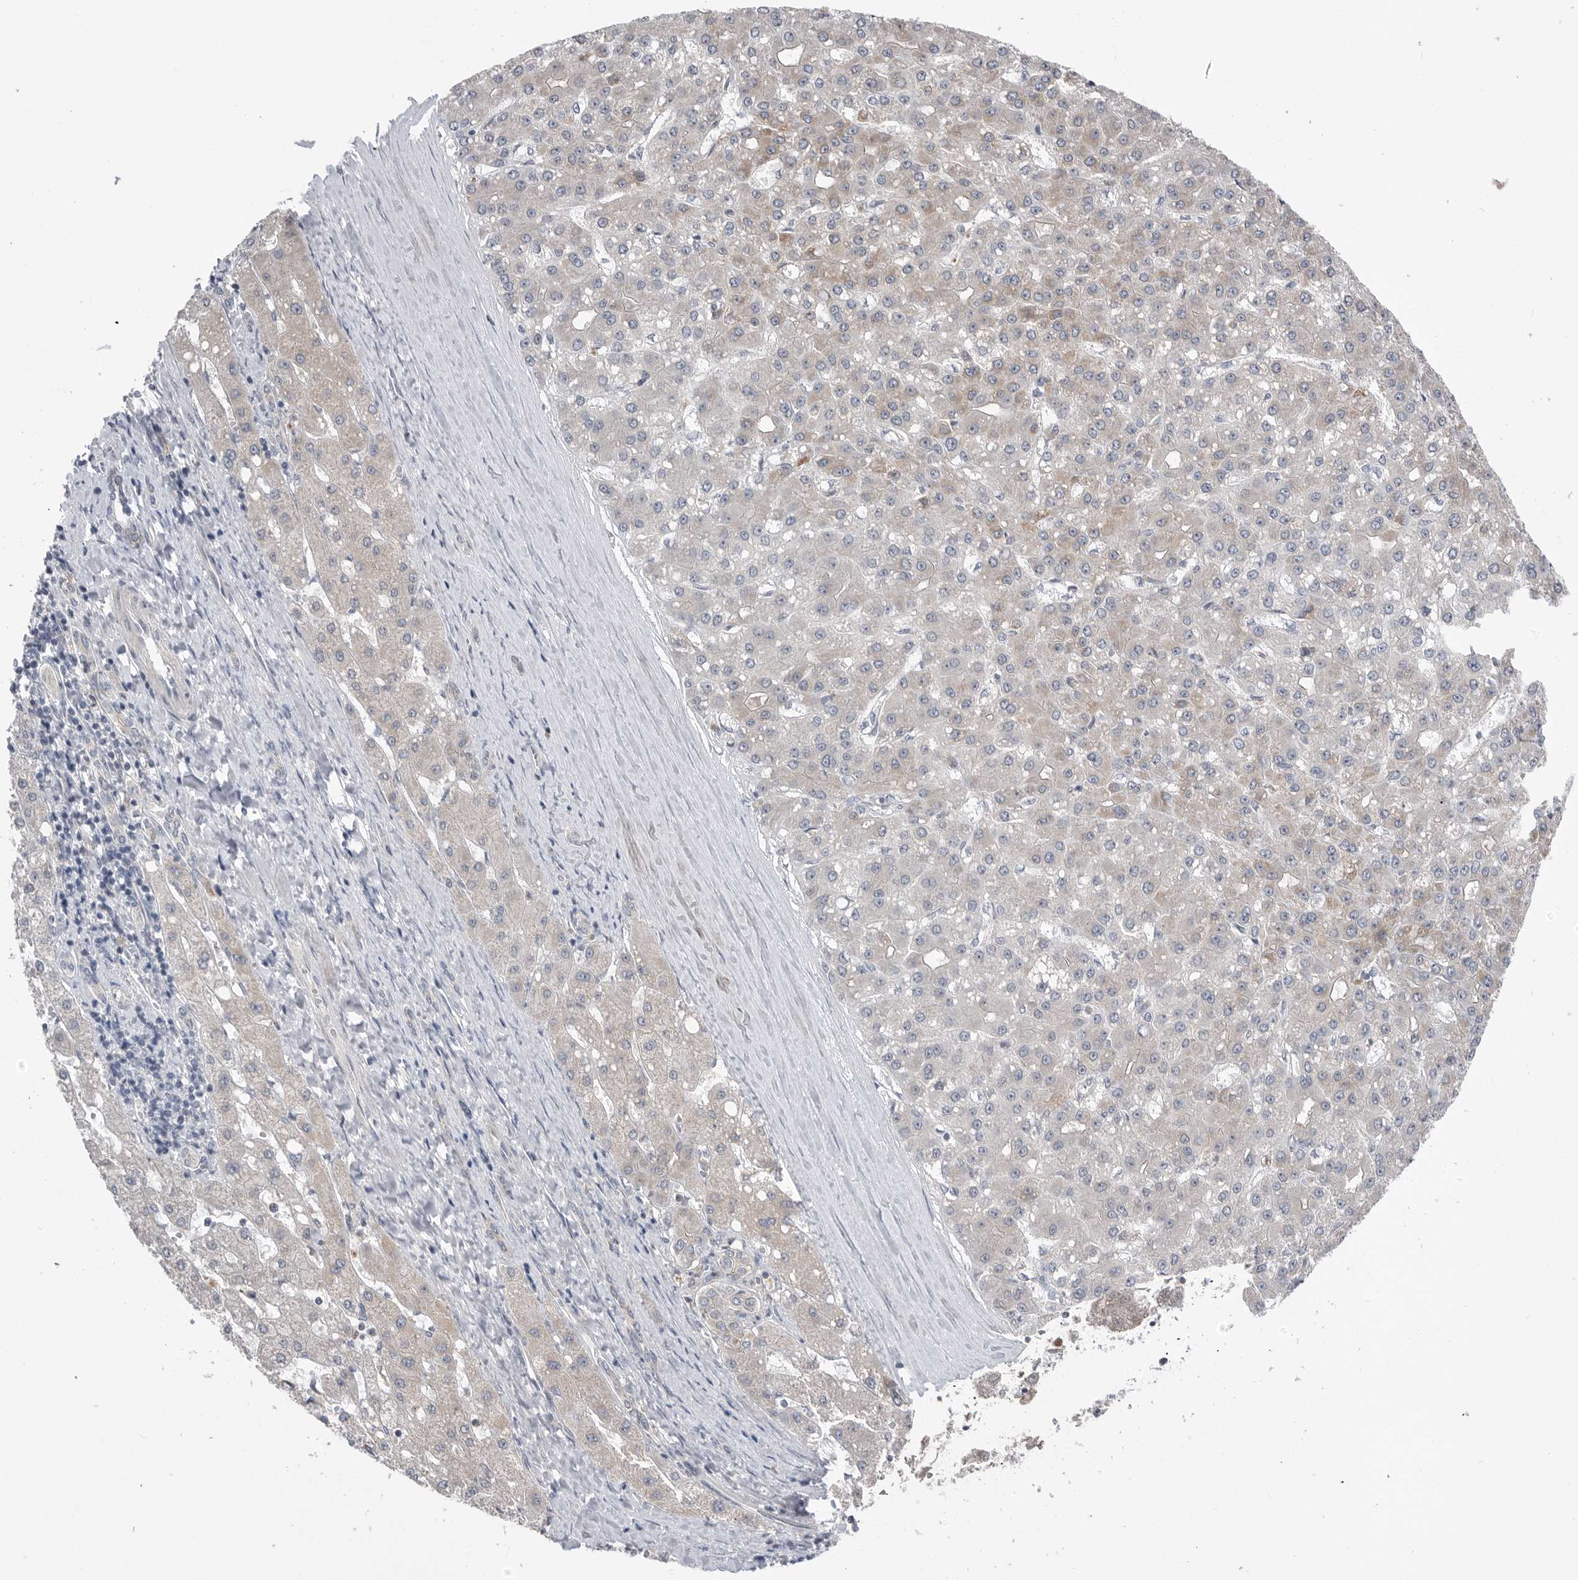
{"staining": {"intensity": "weak", "quantity": "<25%", "location": "cytoplasmic/membranous"}, "tissue": "liver cancer", "cell_type": "Tumor cells", "image_type": "cancer", "snomed": [{"axis": "morphology", "description": "Carcinoma, Hepatocellular, NOS"}, {"axis": "topography", "description": "Liver"}], "caption": "DAB immunohistochemical staining of human liver cancer (hepatocellular carcinoma) demonstrates no significant staining in tumor cells.", "gene": "NTAQ1", "patient": {"sex": "male", "age": 67}}